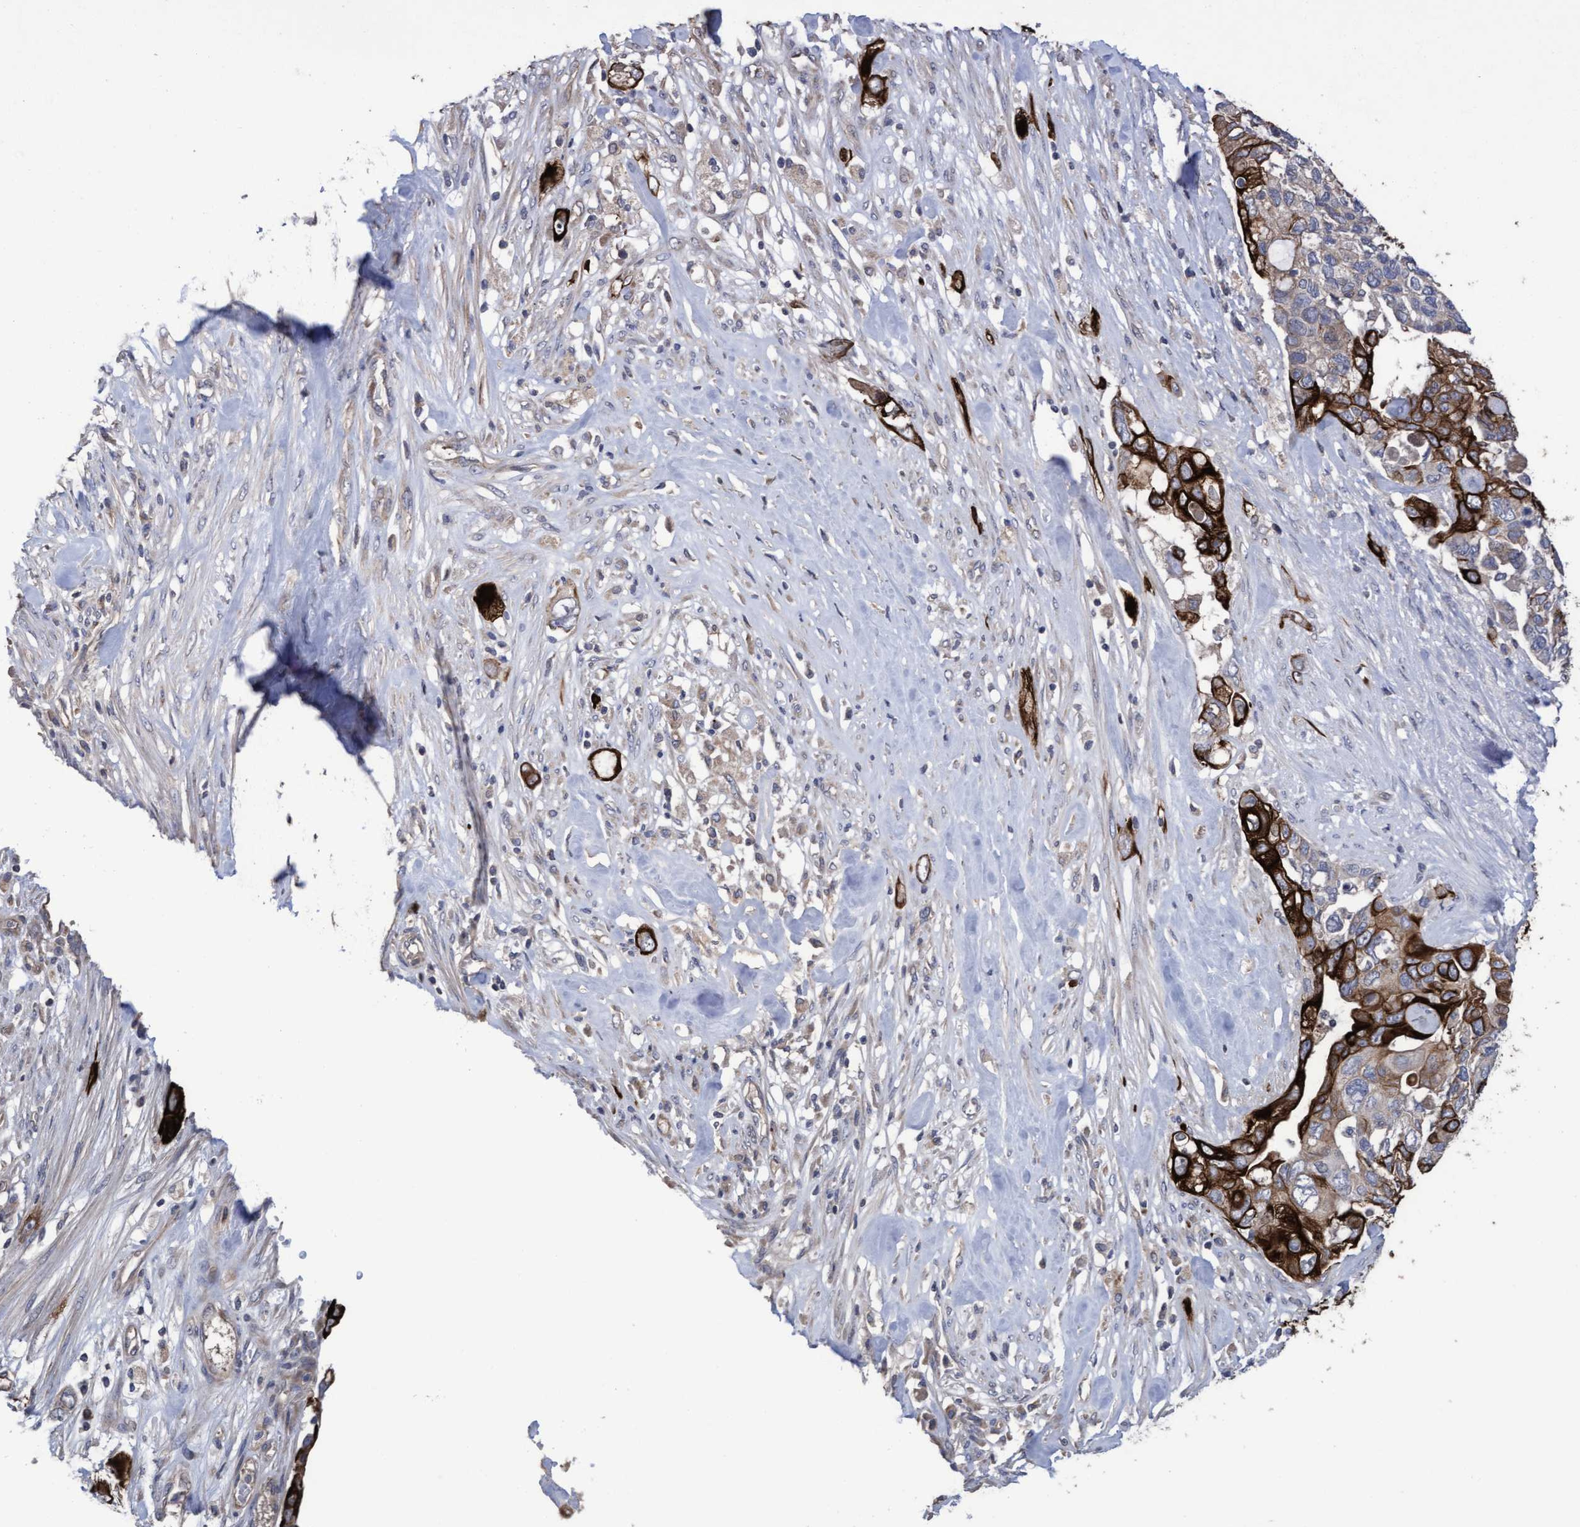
{"staining": {"intensity": "strong", "quantity": "25%-75%", "location": "cytoplasmic/membranous"}, "tissue": "pancreatic cancer", "cell_type": "Tumor cells", "image_type": "cancer", "snomed": [{"axis": "morphology", "description": "Adenocarcinoma, NOS"}, {"axis": "topography", "description": "Pancreas"}], "caption": "High-power microscopy captured an IHC photomicrograph of adenocarcinoma (pancreatic), revealing strong cytoplasmic/membranous staining in about 25%-75% of tumor cells.", "gene": "KRT24", "patient": {"sex": "female", "age": 56}}